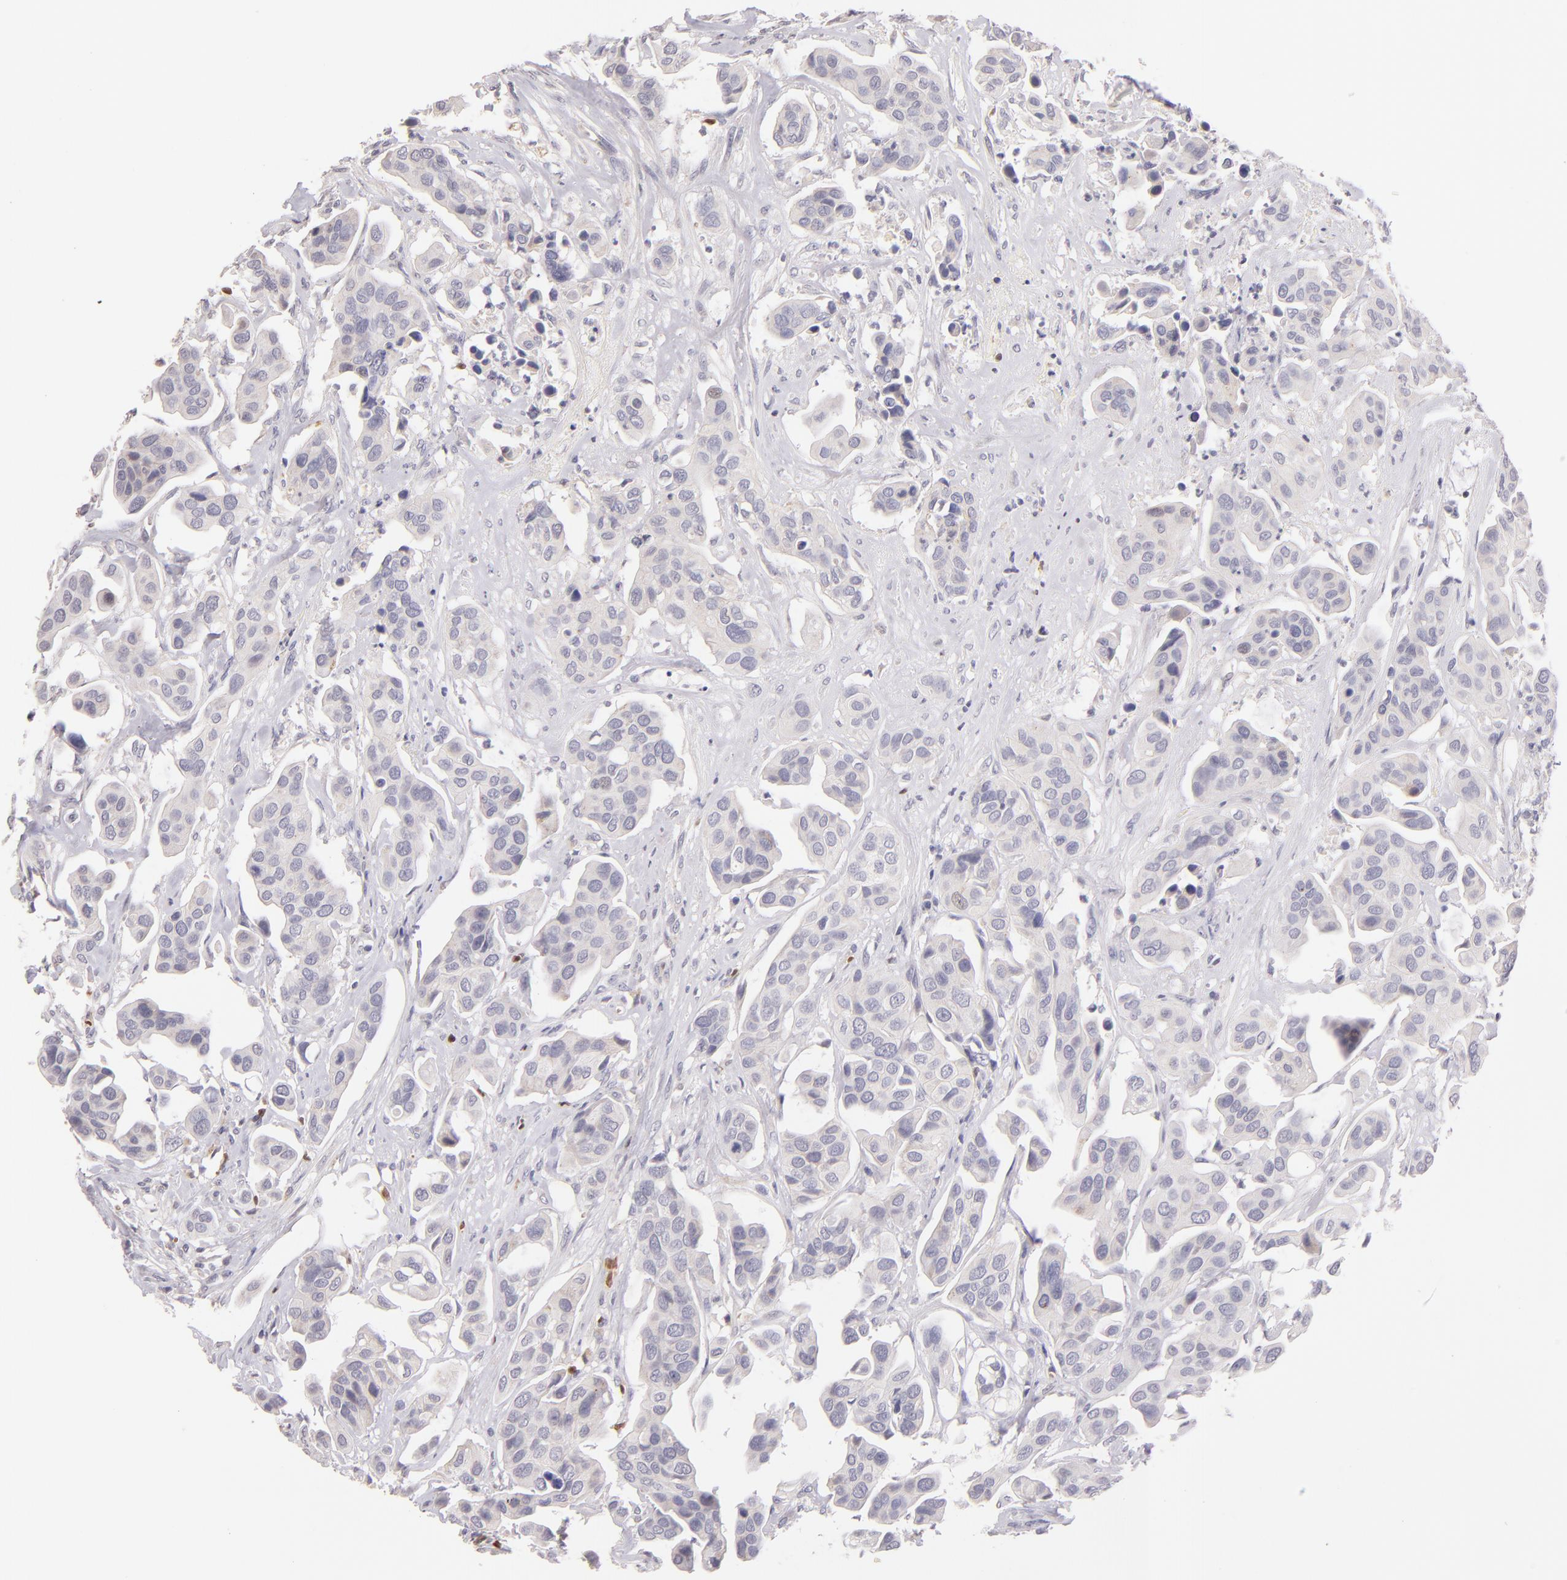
{"staining": {"intensity": "negative", "quantity": "none", "location": "none"}, "tissue": "urothelial cancer", "cell_type": "Tumor cells", "image_type": "cancer", "snomed": [{"axis": "morphology", "description": "Adenocarcinoma, NOS"}, {"axis": "topography", "description": "Urinary bladder"}], "caption": "High power microscopy histopathology image of an immunohistochemistry (IHC) photomicrograph of adenocarcinoma, revealing no significant positivity in tumor cells.", "gene": "ZAP70", "patient": {"sex": "male", "age": 61}}